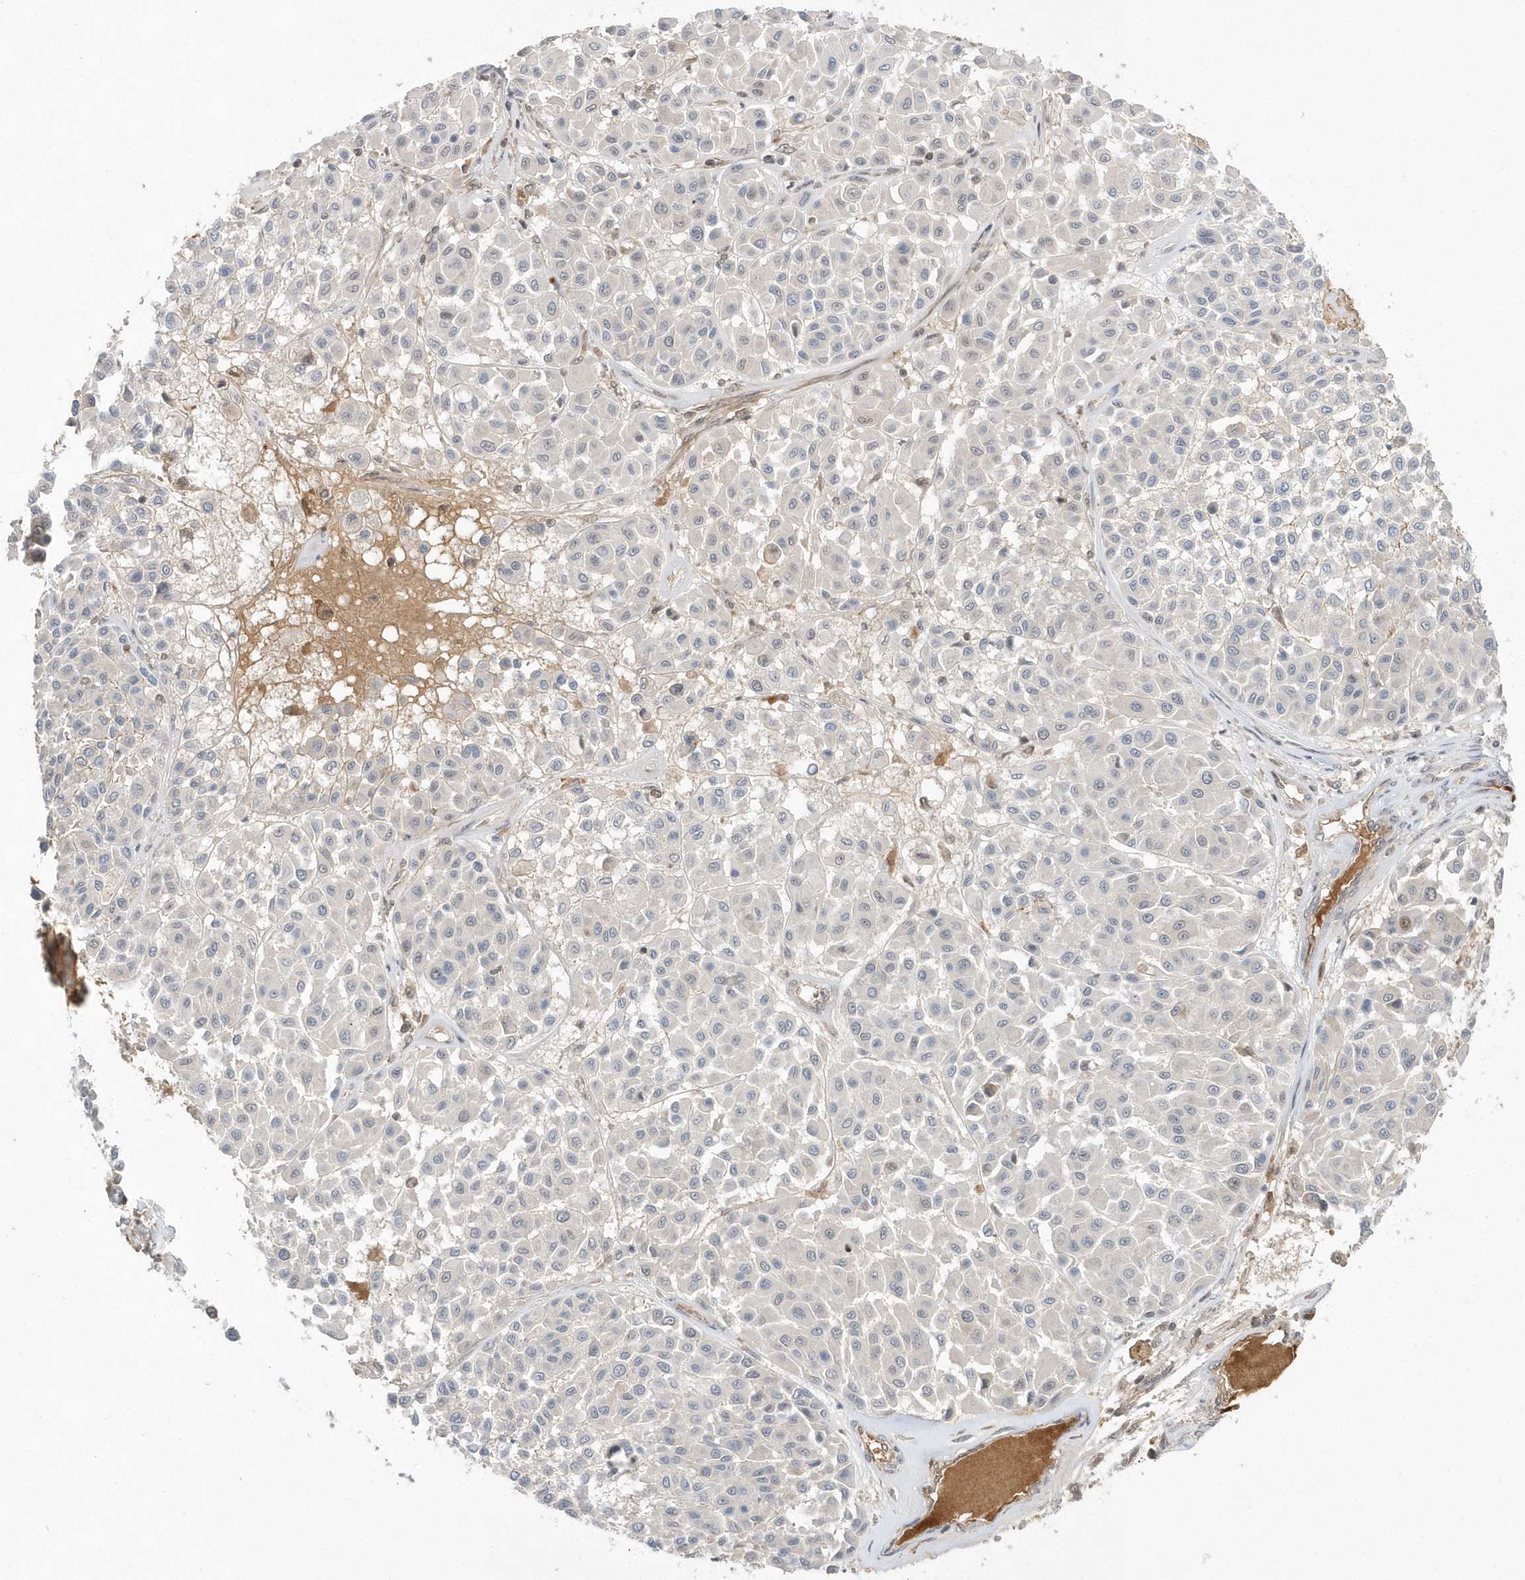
{"staining": {"intensity": "negative", "quantity": "none", "location": "none"}, "tissue": "melanoma", "cell_type": "Tumor cells", "image_type": "cancer", "snomed": [{"axis": "morphology", "description": "Malignant melanoma, Metastatic site"}, {"axis": "topography", "description": "Soft tissue"}], "caption": "Image shows no protein positivity in tumor cells of melanoma tissue.", "gene": "TMEM132B", "patient": {"sex": "male", "age": 41}}